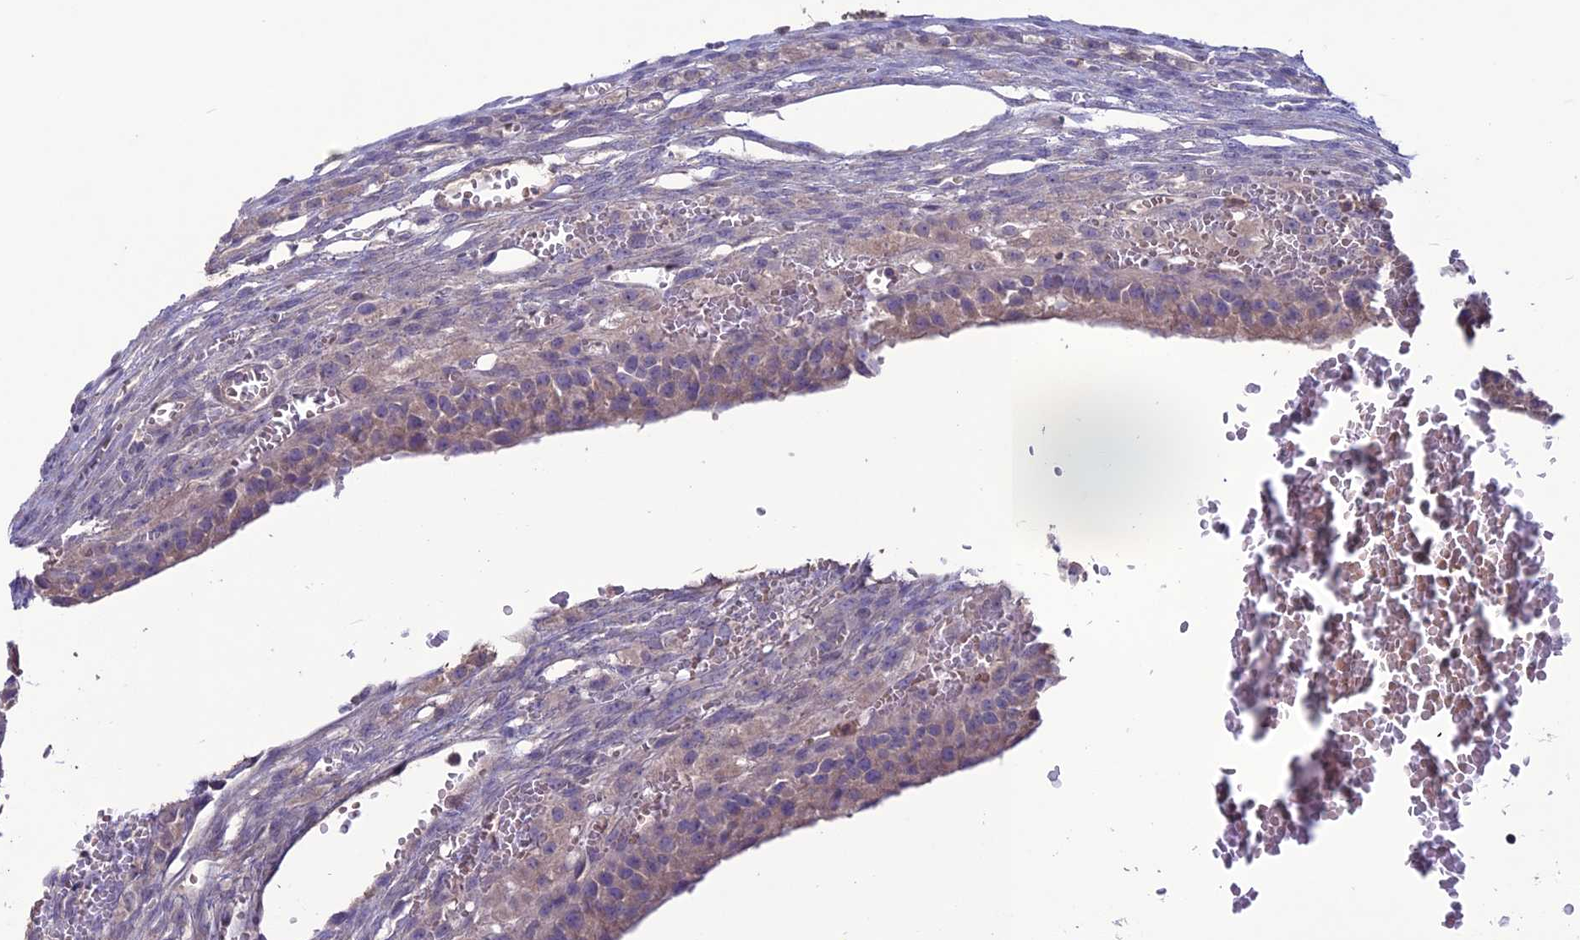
{"staining": {"intensity": "negative", "quantity": "none", "location": "none"}, "tissue": "ovary", "cell_type": "Ovarian stroma cells", "image_type": "normal", "snomed": [{"axis": "morphology", "description": "Normal tissue, NOS"}, {"axis": "topography", "description": "Ovary"}], "caption": "Immunohistochemistry micrograph of unremarkable ovary: human ovary stained with DAB demonstrates no significant protein positivity in ovarian stroma cells.", "gene": "C2orf76", "patient": {"sex": "female", "age": 39}}